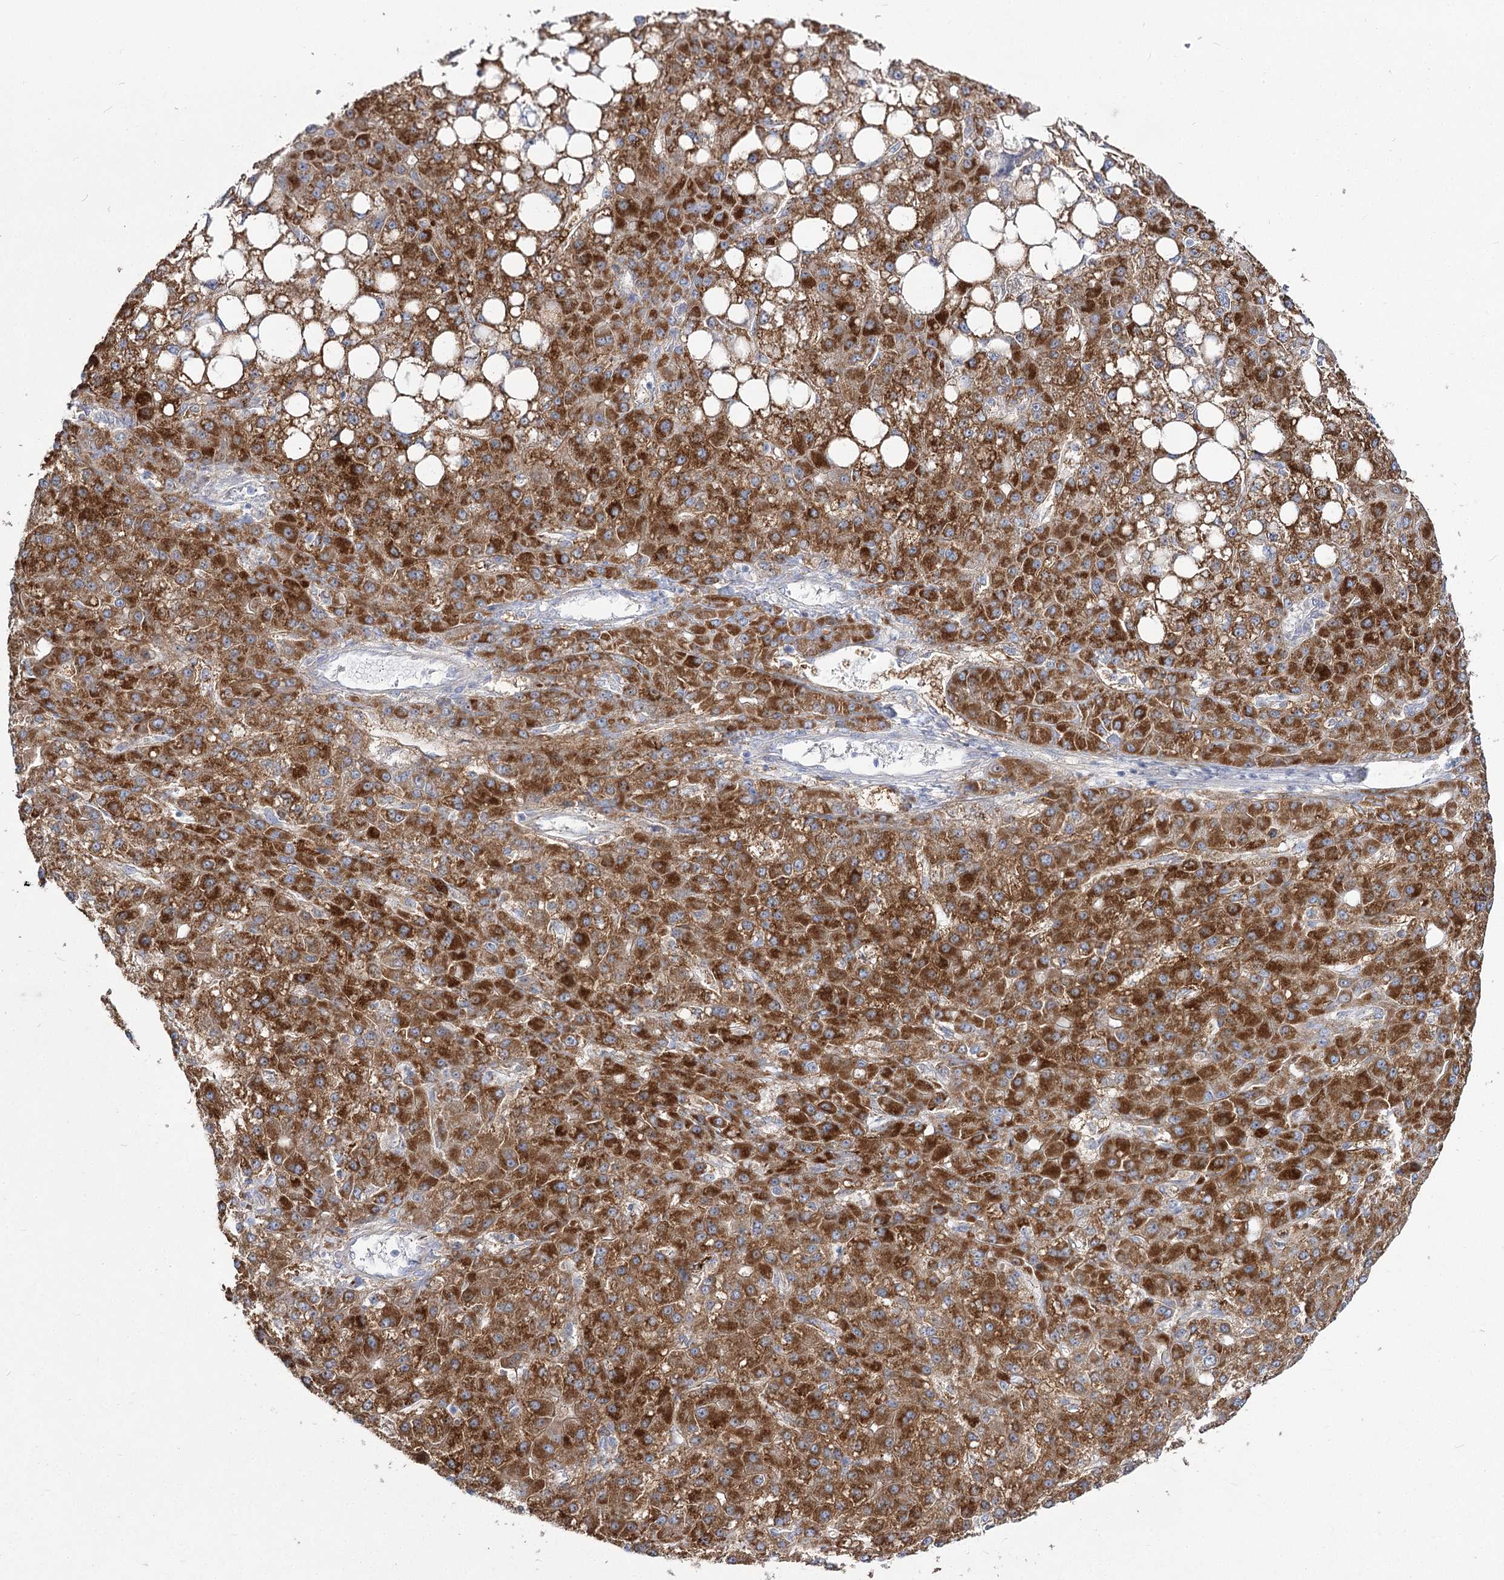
{"staining": {"intensity": "strong", "quantity": ">75%", "location": "cytoplasmic/membranous"}, "tissue": "liver cancer", "cell_type": "Tumor cells", "image_type": "cancer", "snomed": [{"axis": "morphology", "description": "Carcinoma, Hepatocellular, NOS"}, {"axis": "topography", "description": "Liver"}], "caption": "Protein staining by IHC shows strong cytoplasmic/membranous staining in approximately >75% of tumor cells in liver cancer.", "gene": "SUOX", "patient": {"sex": "male", "age": 67}}